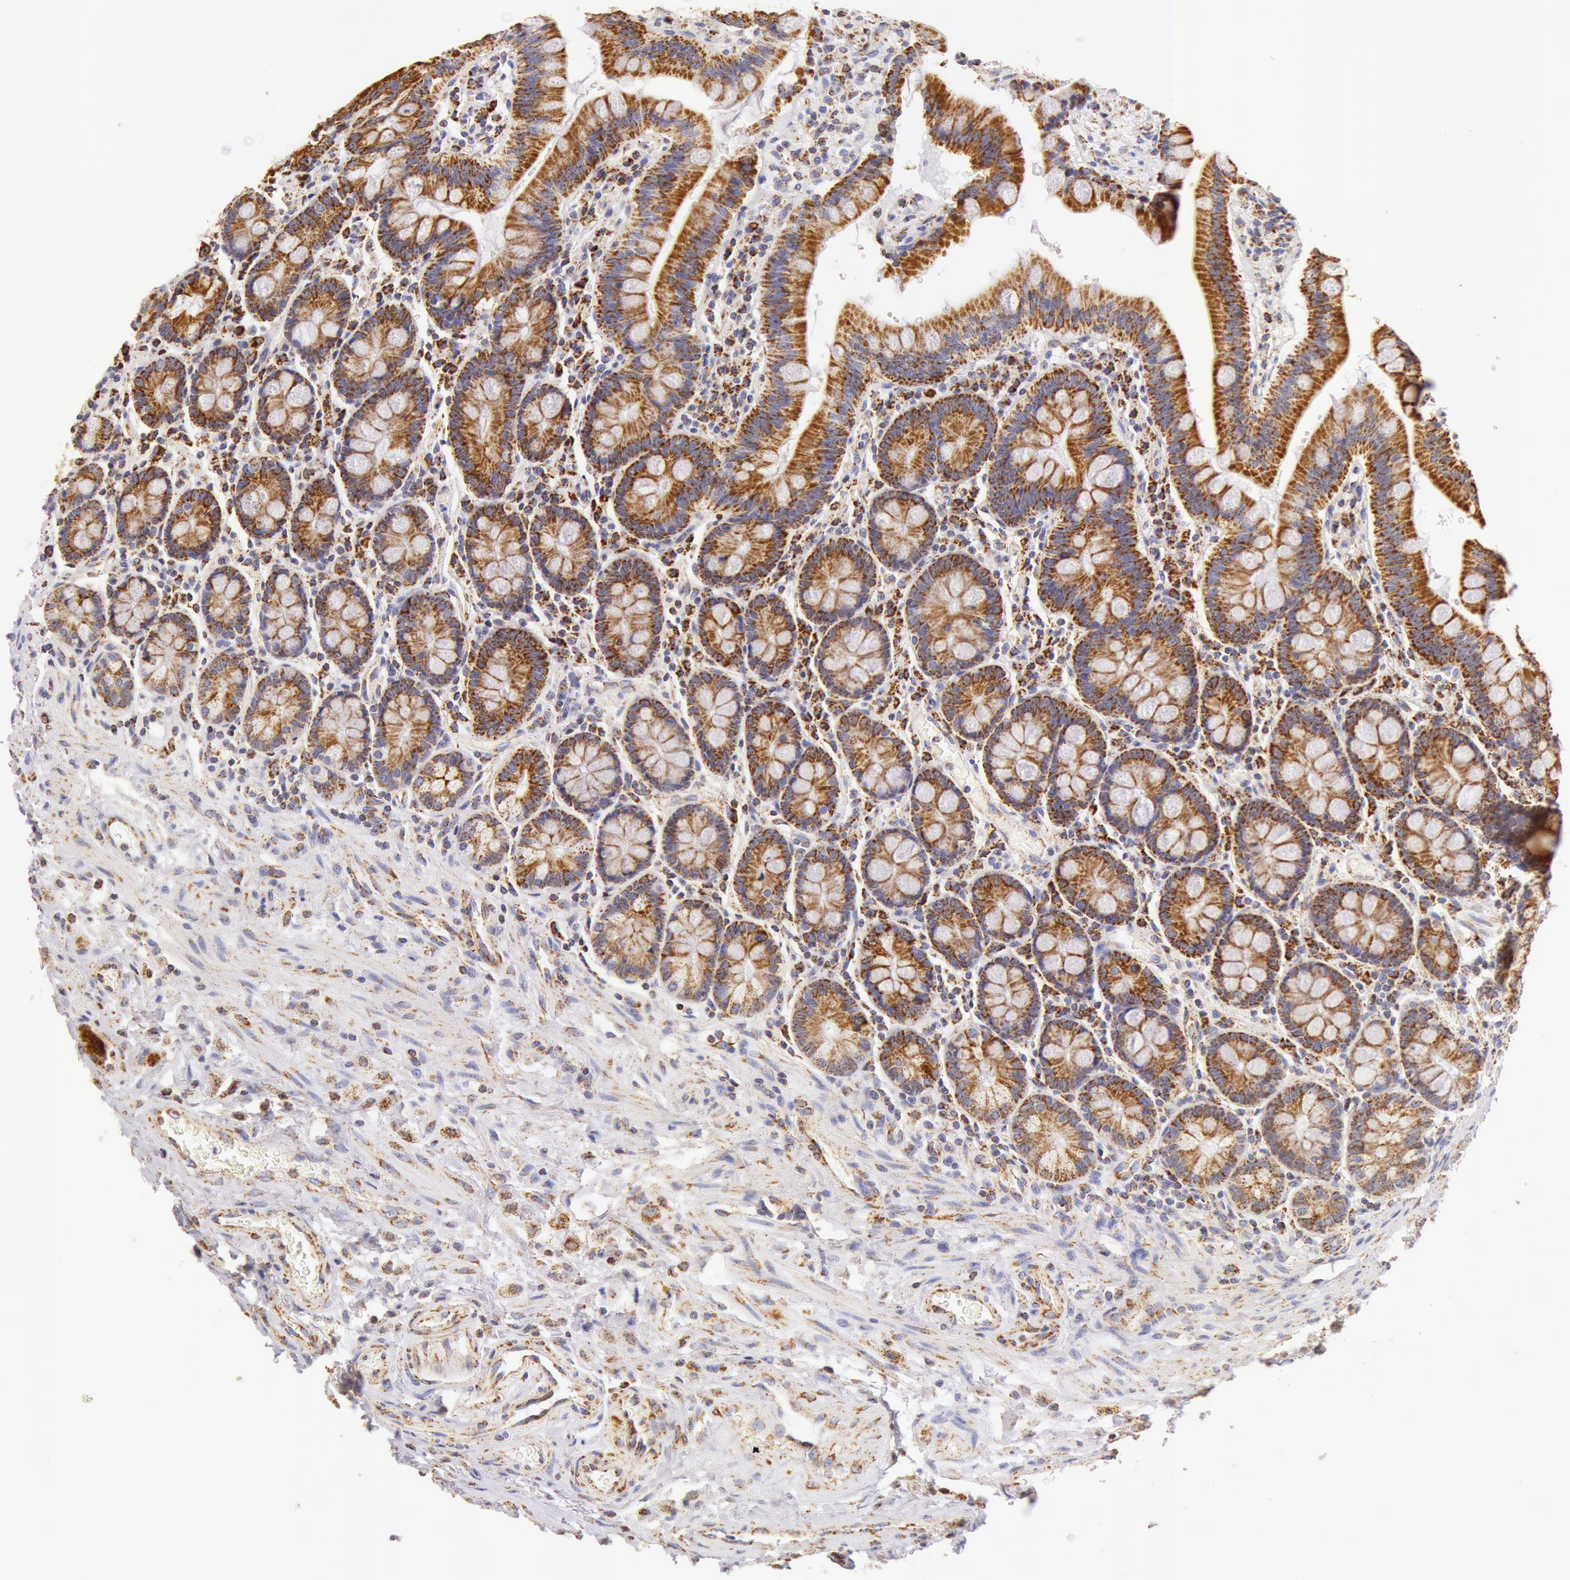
{"staining": {"intensity": "moderate", "quantity": ">75%", "location": "cytoplasmic/membranous"}, "tissue": "duodenum", "cell_type": "Glandular cells", "image_type": "normal", "snomed": [{"axis": "morphology", "description": "Normal tissue, NOS"}, {"axis": "topography", "description": "Pancreas"}, {"axis": "topography", "description": "Duodenum"}], "caption": "Immunohistochemistry of normal duodenum reveals medium levels of moderate cytoplasmic/membranous staining in about >75% of glandular cells. (Stains: DAB in brown, nuclei in blue, Microscopy: brightfield microscopy at high magnification).", "gene": "ATP5F1B", "patient": {"sex": "male", "age": 79}}